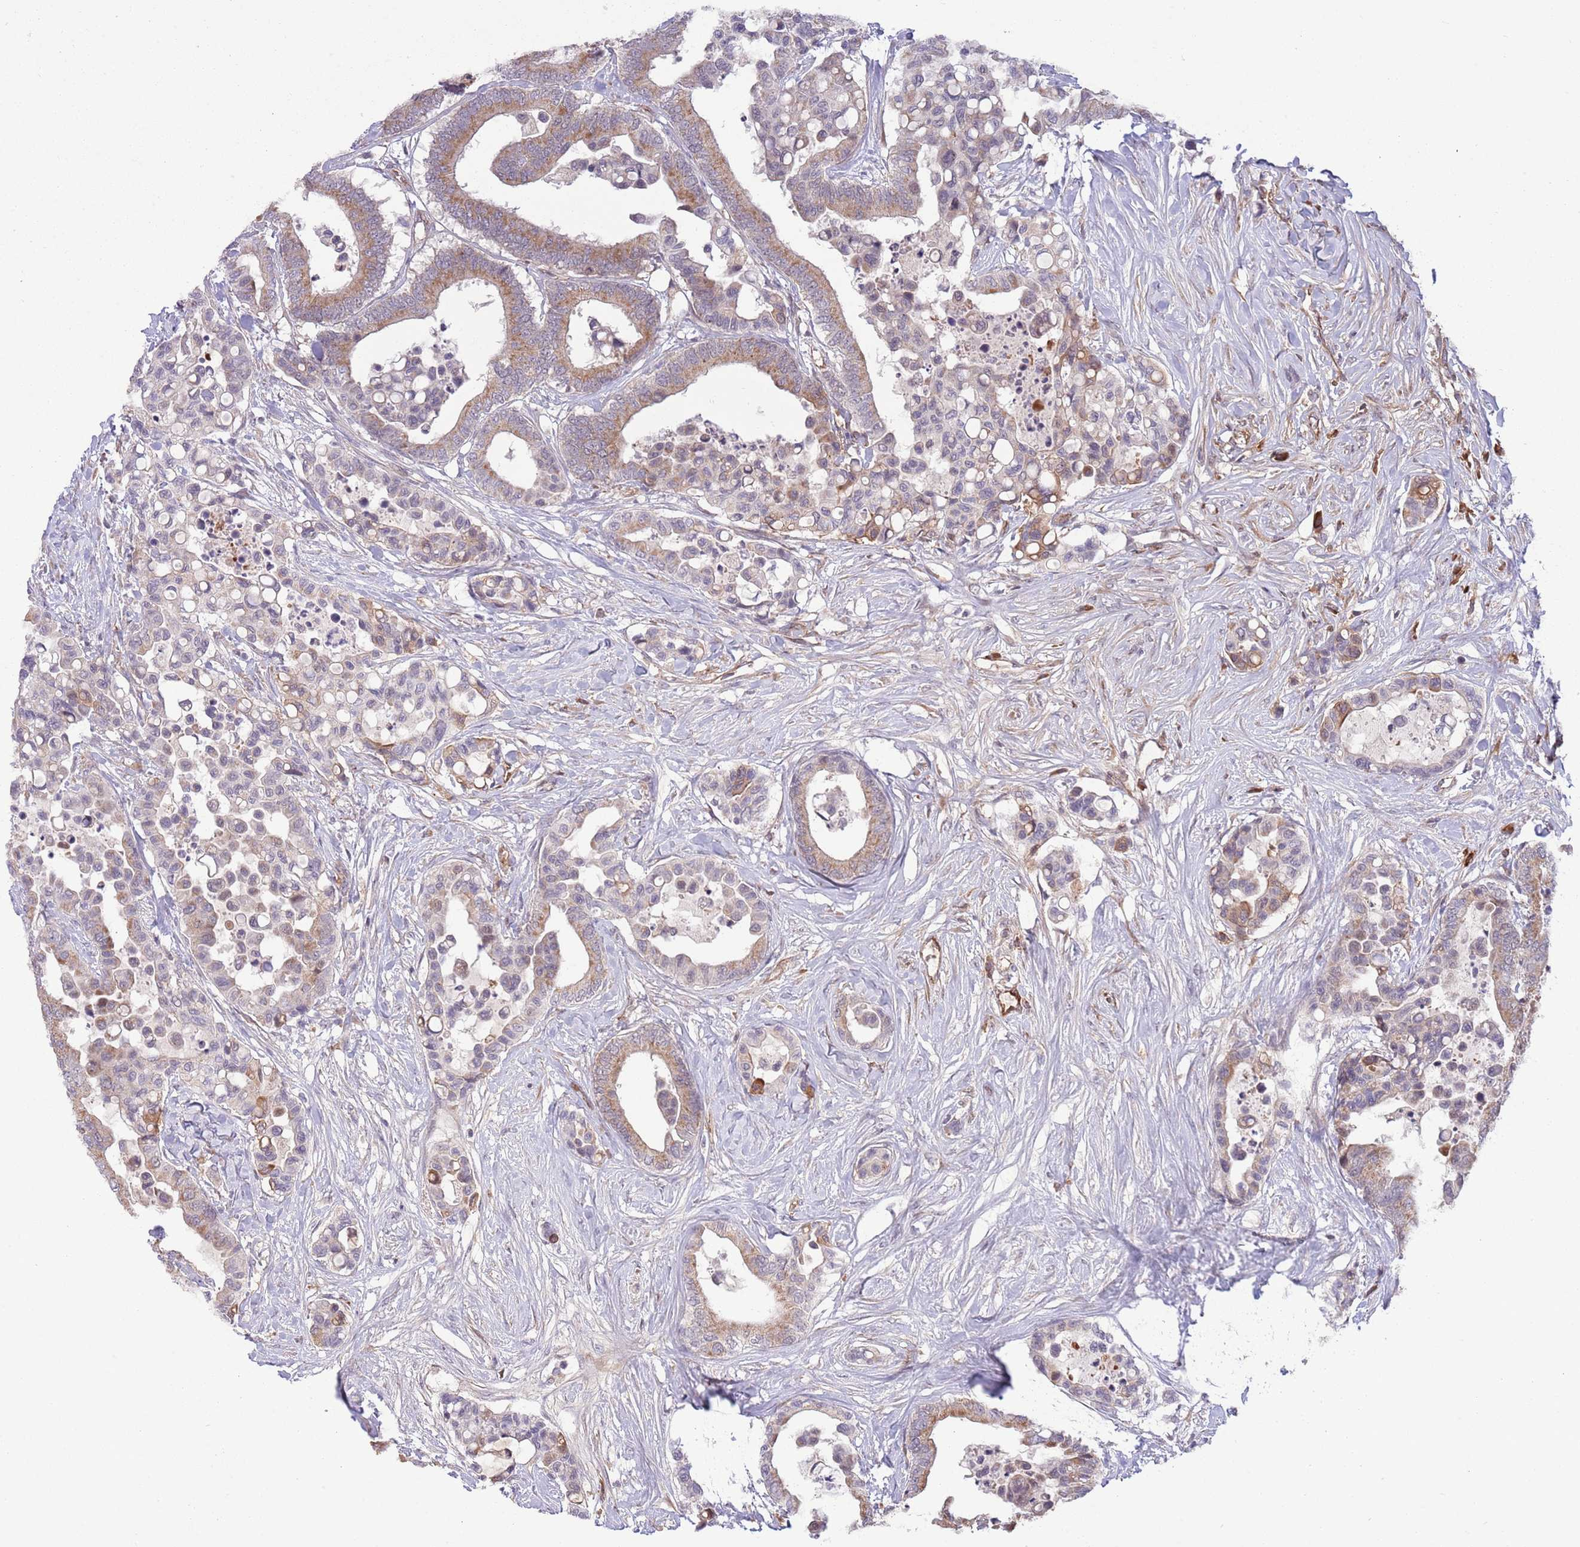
{"staining": {"intensity": "moderate", "quantity": "25%-75%", "location": "cytoplasmic/membranous"}, "tissue": "colorectal cancer", "cell_type": "Tumor cells", "image_type": "cancer", "snomed": [{"axis": "morphology", "description": "Normal tissue, NOS"}, {"axis": "morphology", "description": "Adenocarcinoma, NOS"}, {"axis": "topography", "description": "Colon"}], "caption": "There is medium levels of moderate cytoplasmic/membranous expression in tumor cells of colorectal cancer (adenocarcinoma), as demonstrated by immunohistochemical staining (brown color).", "gene": "DPP10", "patient": {"sex": "male", "age": 82}}